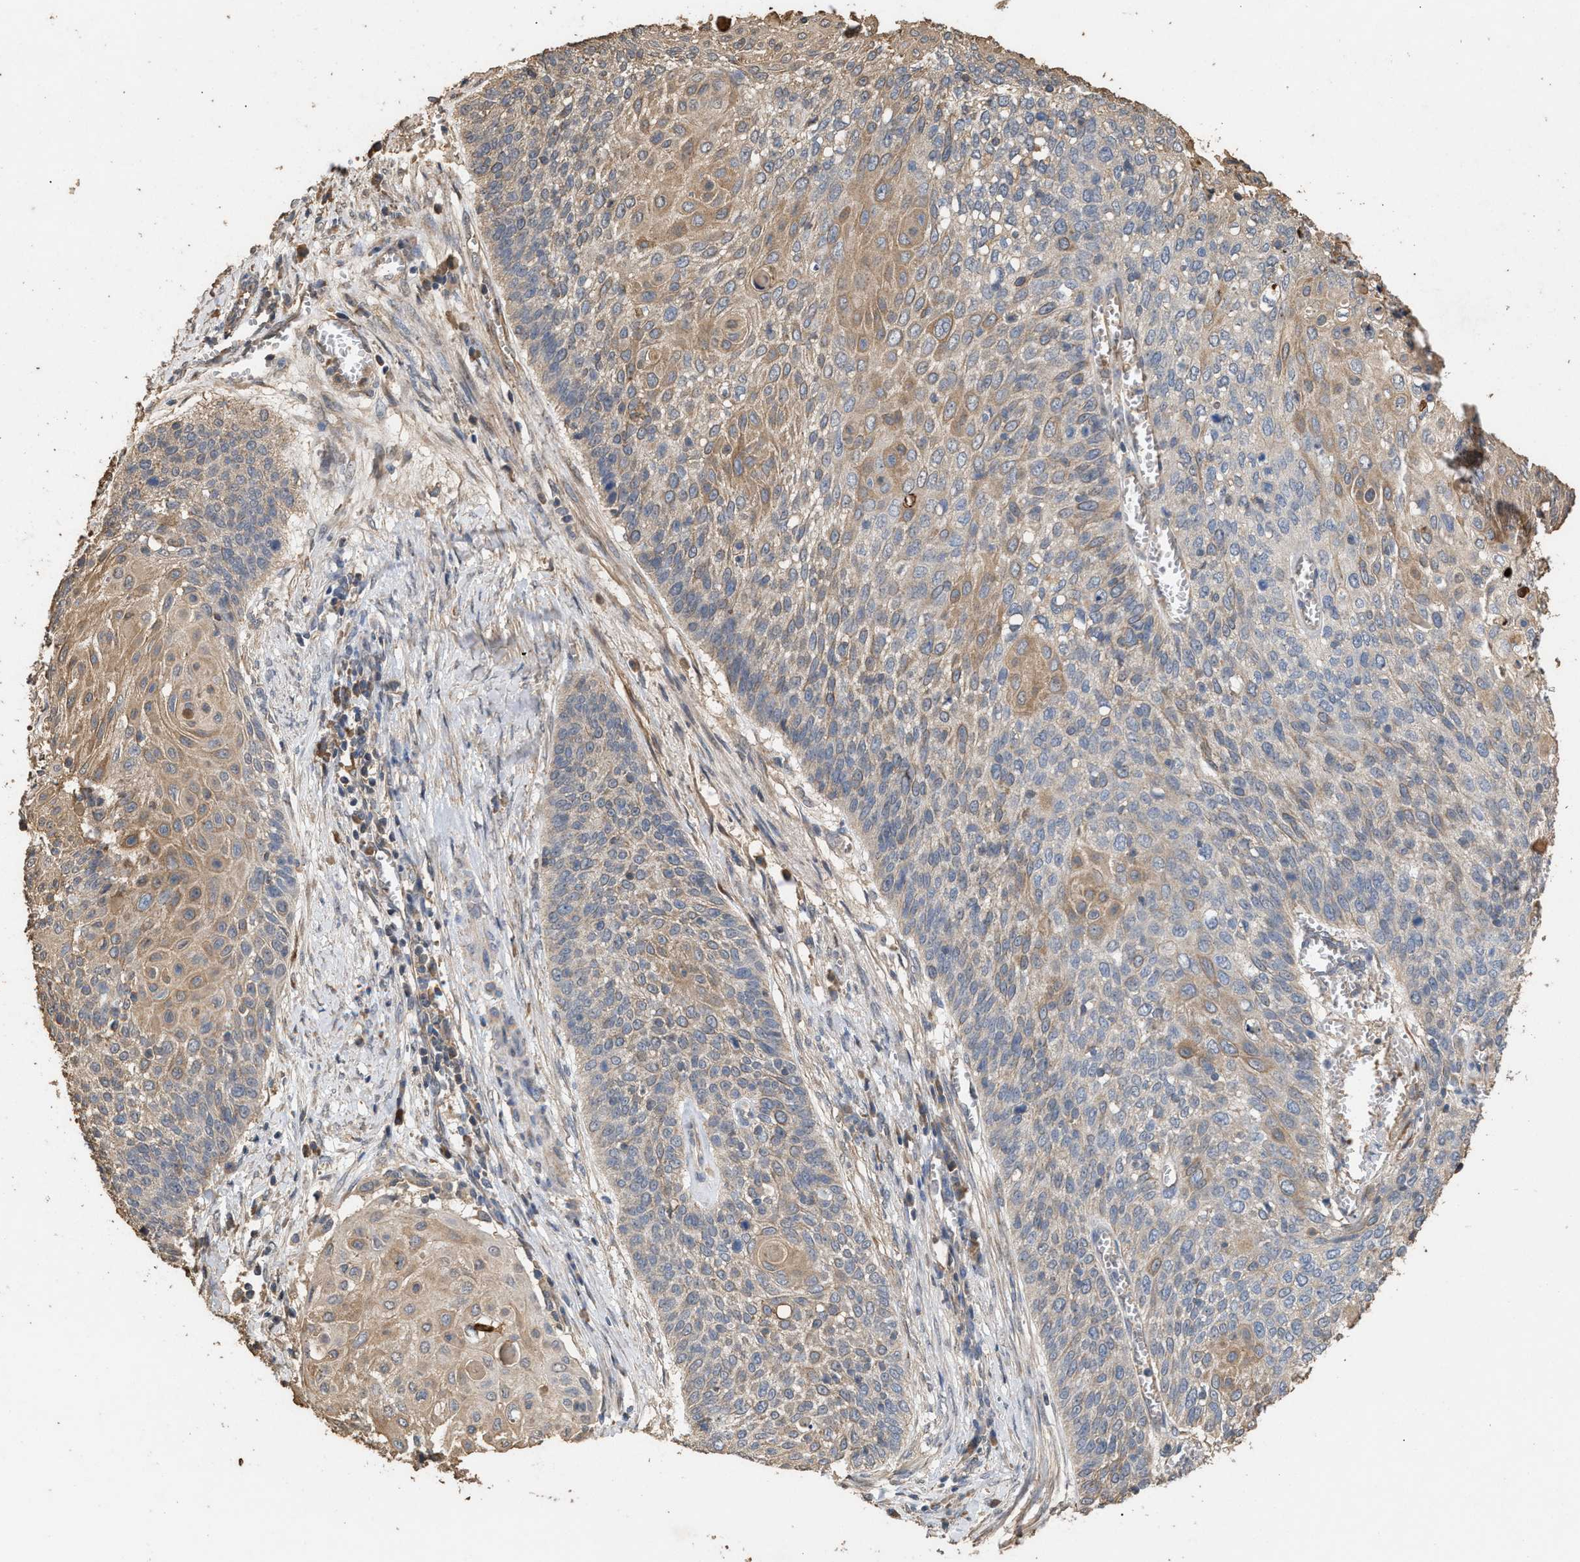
{"staining": {"intensity": "weak", "quantity": ">75%", "location": "cytoplasmic/membranous"}, "tissue": "cervical cancer", "cell_type": "Tumor cells", "image_type": "cancer", "snomed": [{"axis": "morphology", "description": "Squamous cell carcinoma, NOS"}, {"axis": "topography", "description": "Cervix"}], "caption": "Protein staining reveals weak cytoplasmic/membranous staining in approximately >75% of tumor cells in cervical cancer (squamous cell carcinoma). Nuclei are stained in blue.", "gene": "HTRA3", "patient": {"sex": "female", "age": 39}}